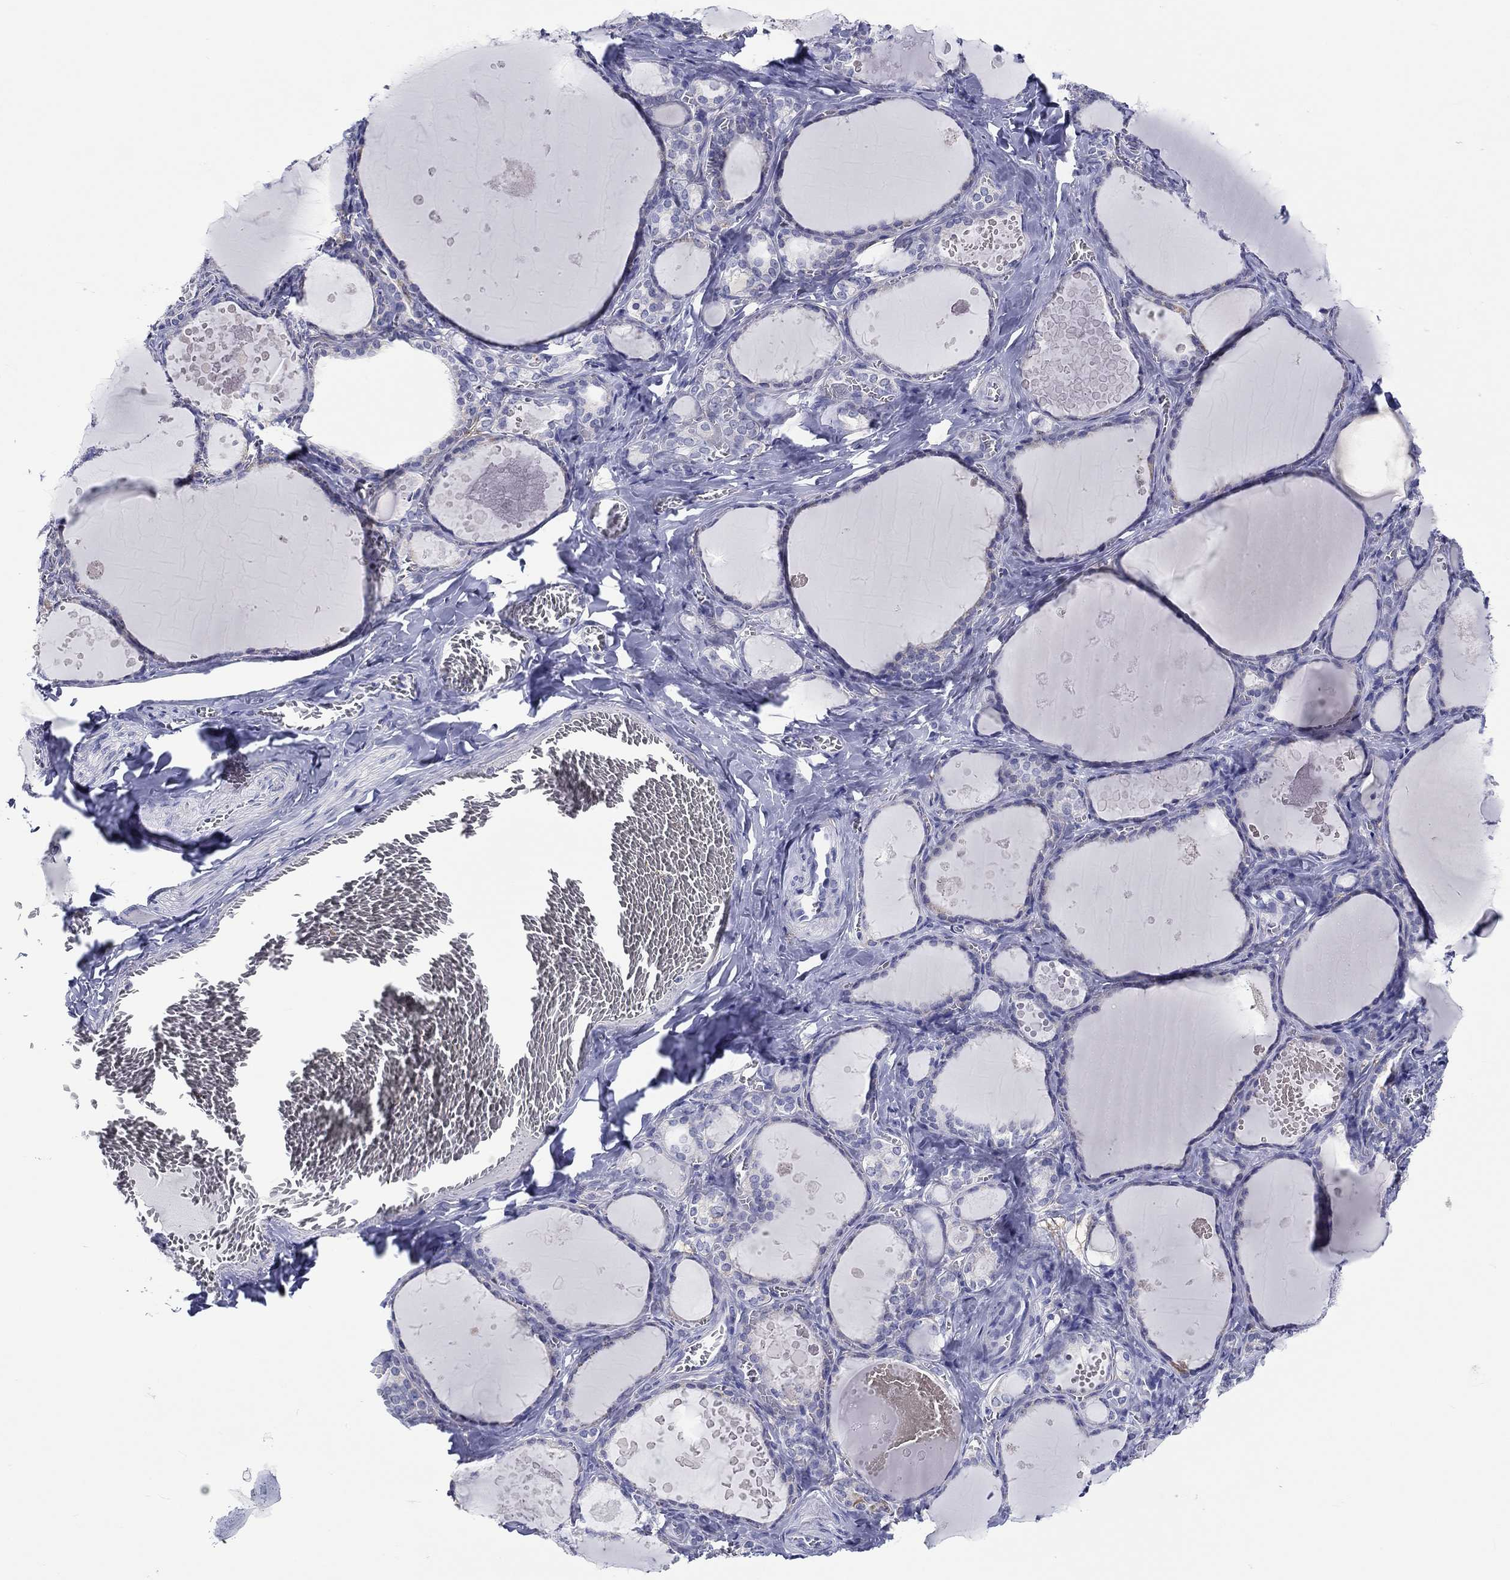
{"staining": {"intensity": "negative", "quantity": "none", "location": "none"}, "tissue": "thyroid gland", "cell_type": "Glandular cells", "image_type": "normal", "snomed": [{"axis": "morphology", "description": "Normal tissue, NOS"}, {"axis": "topography", "description": "Thyroid gland"}], "caption": "An immunohistochemistry (IHC) micrograph of unremarkable thyroid gland is shown. There is no staining in glandular cells of thyroid gland.", "gene": "H1", "patient": {"sex": "female", "age": 56}}